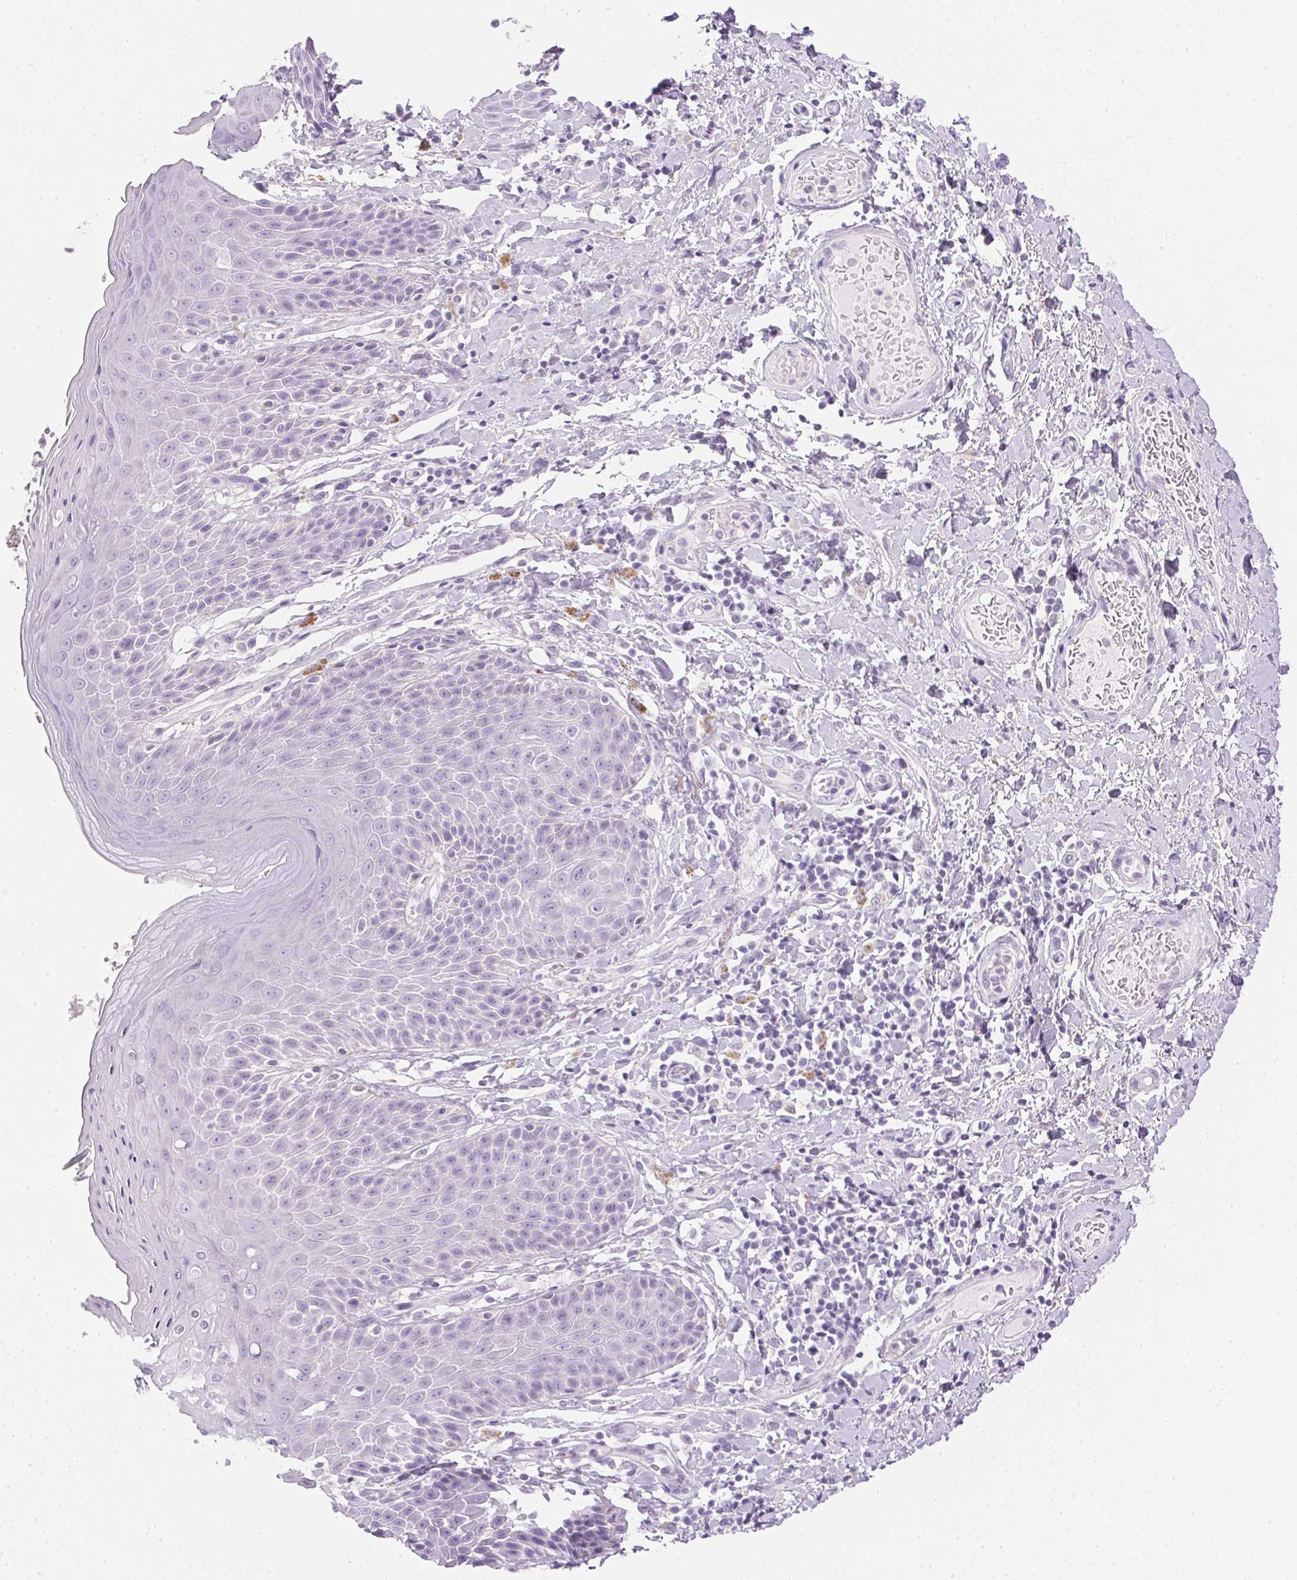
{"staining": {"intensity": "negative", "quantity": "none", "location": "none"}, "tissue": "skin", "cell_type": "Epidermal cells", "image_type": "normal", "snomed": [{"axis": "morphology", "description": "Normal tissue, NOS"}, {"axis": "topography", "description": "Anal"}, {"axis": "topography", "description": "Peripheral nerve tissue"}], "caption": "Skin stained for a protein using immunohistochemistry reveals no staining epidermal cells.", "gene": "ATP6V1G3", "patient": {"sex": "male", "age": 51}}